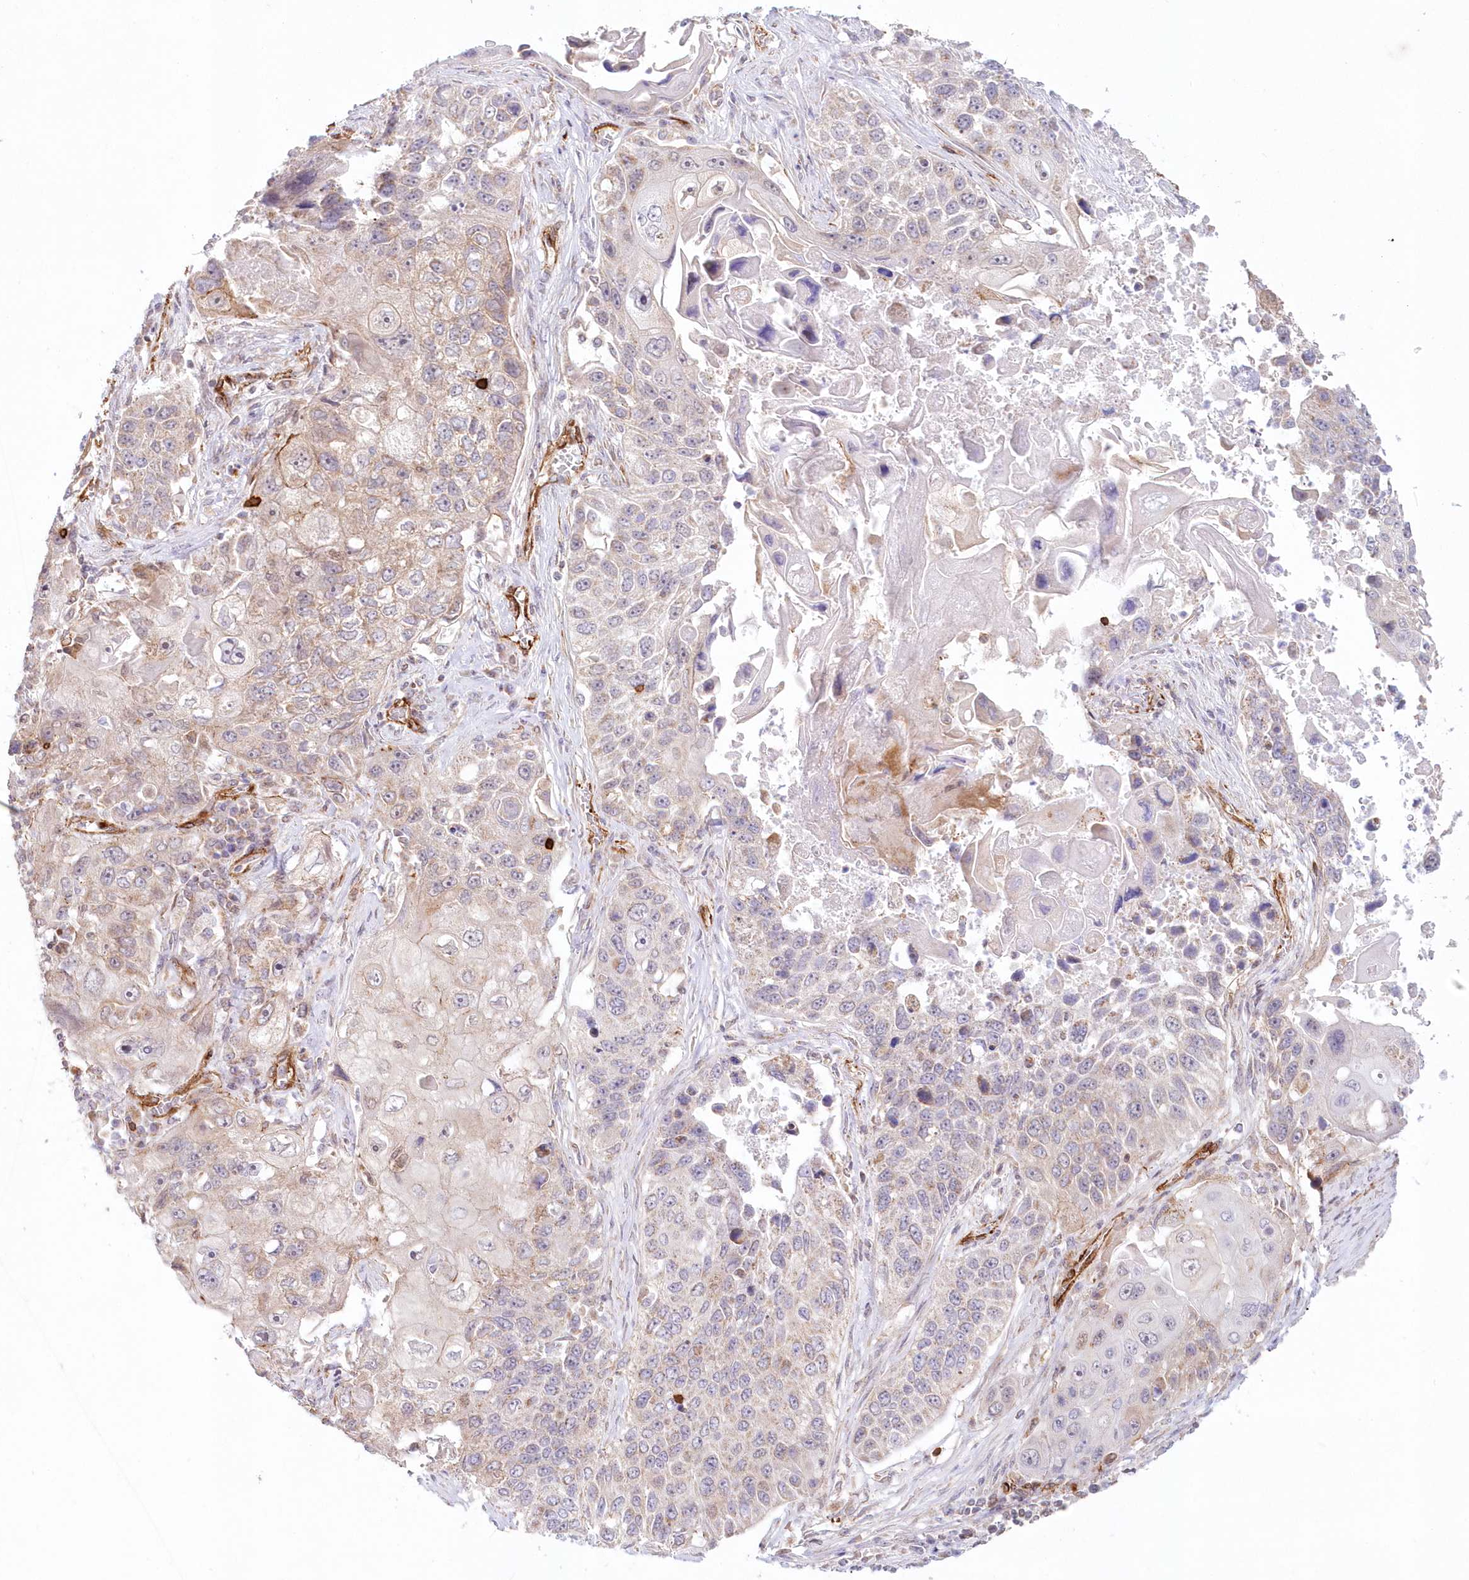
{"staining": {"intensity": "weak", "quantity": "<25%", "location": "cytoplasmic/membranous"}, "tissue": "lung cancer", "cell_type": "Tumor cells", "image_type": "cancer", "snomed": [{"axis": "morphology", "description": "Squamous cell carcinoma, NOS"}, {"axis": "topography", "description": "Lung"}], "caption": "Image shows no significant protein staining in tumor cells of lung cancer.", "gene": "AFAP1L2", "patient": {"sex": "male", "age": 61}}